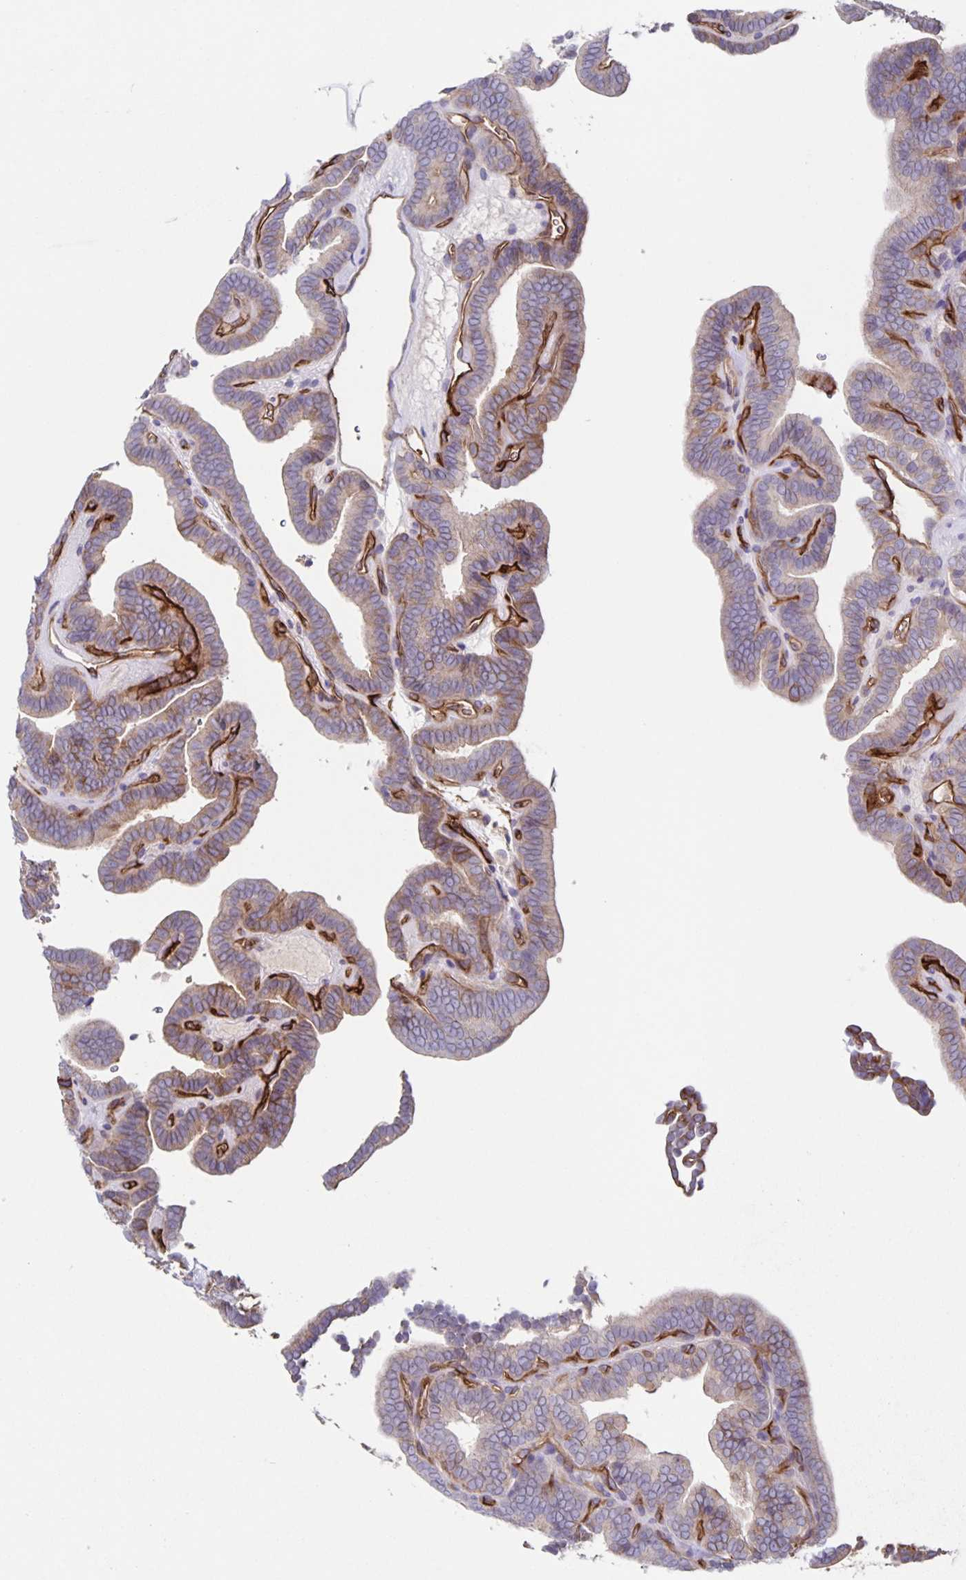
{"staining": {"intensity": "weak", "quantity": "<25%", "location": "cytoplasmic/membranous"}, "tissue": "thyroid cancer", "cell_type": "Tumor cells", "image_type": "cancer", "snomed": [{"axis": "morphology", "description": "Papillary adenocarcinoma, NOS"}, {"axis": "topography", "description": "Thyroid gland"}], "caption": "Immunohistochemical staining of papillary adenocarcinoma (thyroid) shows no significant positivity in tumor cells.", "gene": "ITGA2", "patient": {"sex": "female", "age": 21}}